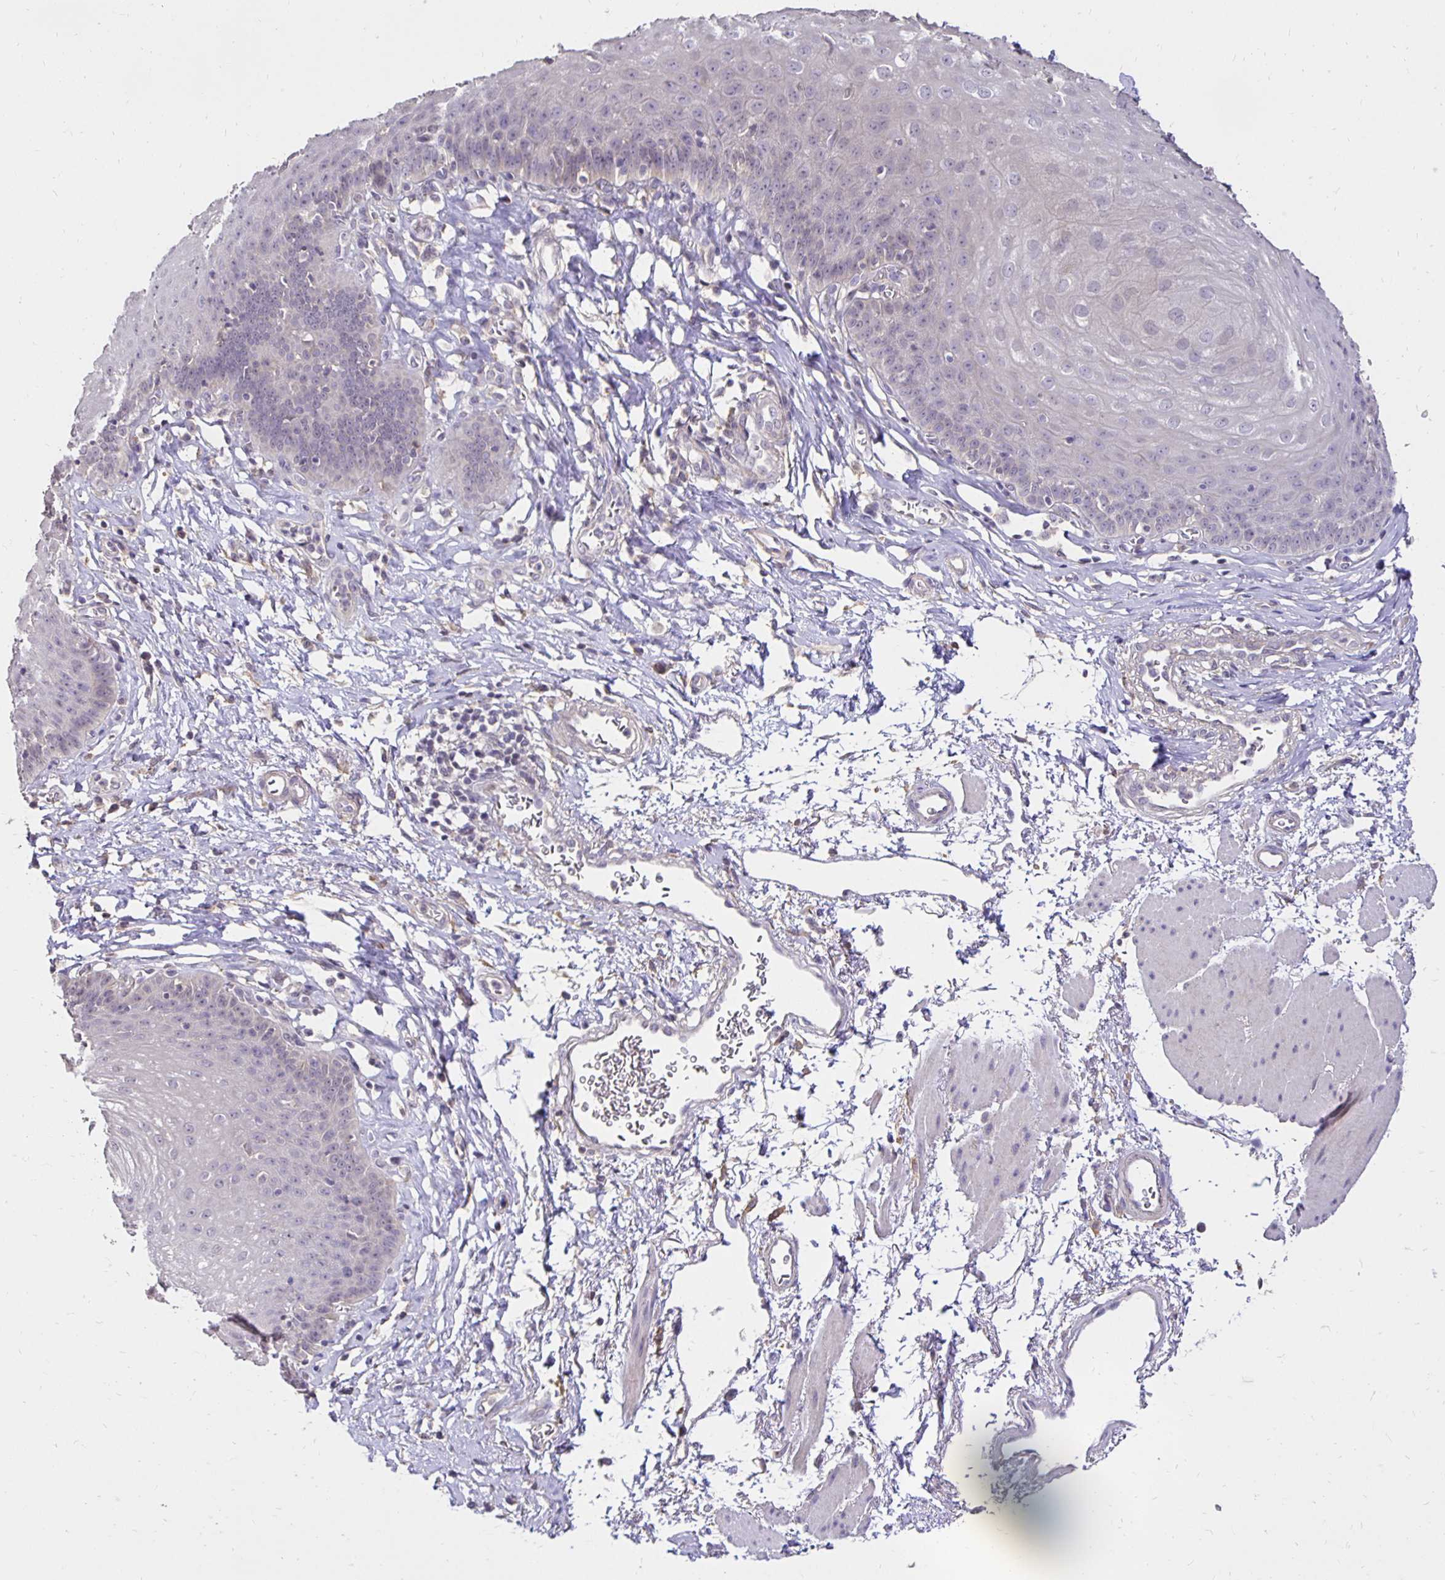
{"staining": {"intensity": "negative", "quantity": "none", "location": "none"}, "tissue": "esophagus", "cell_type": "Squamous epithelial cells", "image_type": "normal", "snomed": [{"axis": "morphology", "description": "Normal tissue, NOS"}, {"axis": "topography", "description": "Esophagus"}], "caption": "Immunohistochemistry (IHC) of normal human esophagus displays no staining in squamous epithelial cells. Brightfield microscopy of immunohistochemistry stained with DAB (brown) and hematoxylin (blue), captured at high magnification.", "gene": "PNPLA3", "patient": {"sex": "female", "age": 81}}